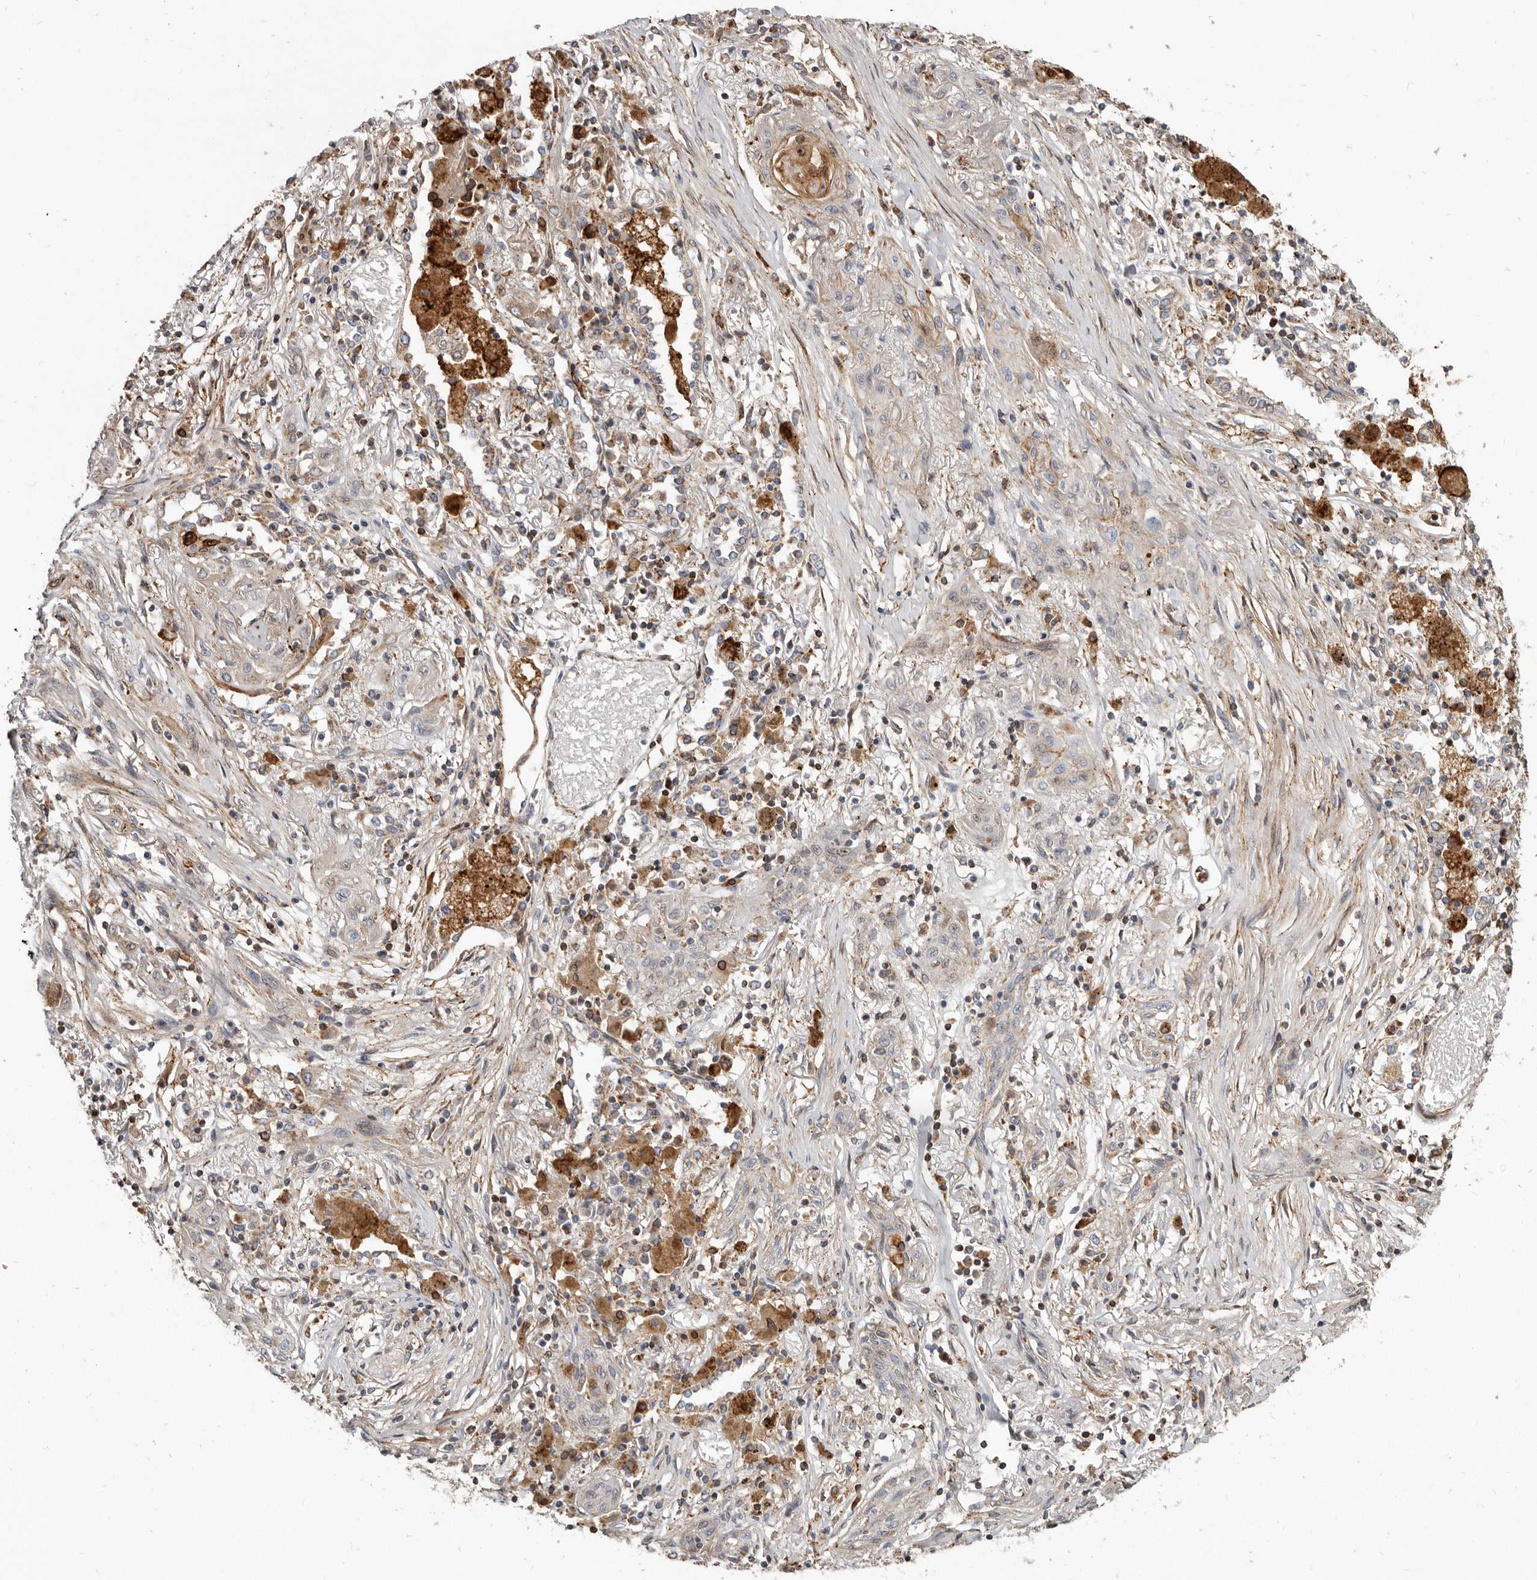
{"staining": {"intensity": "weak", "quantity": "<25%", "location": "cytoplasmic/membranous"}, "tissue": "lung cancer", "cell_type": "Tumor cells", "image_type": "cancer", "snomed": [{"axis": "morphology", "description": "Squamous cell carcinoma, NOS"}, {"axis": "topography", "description": "Lung"}], "caption": "The photomicrograph displays no staining of tumor cells in lung squamous cell carcinoma.", "gene": "KIF26B", "patient": {"sex": "female", "age": 47}}